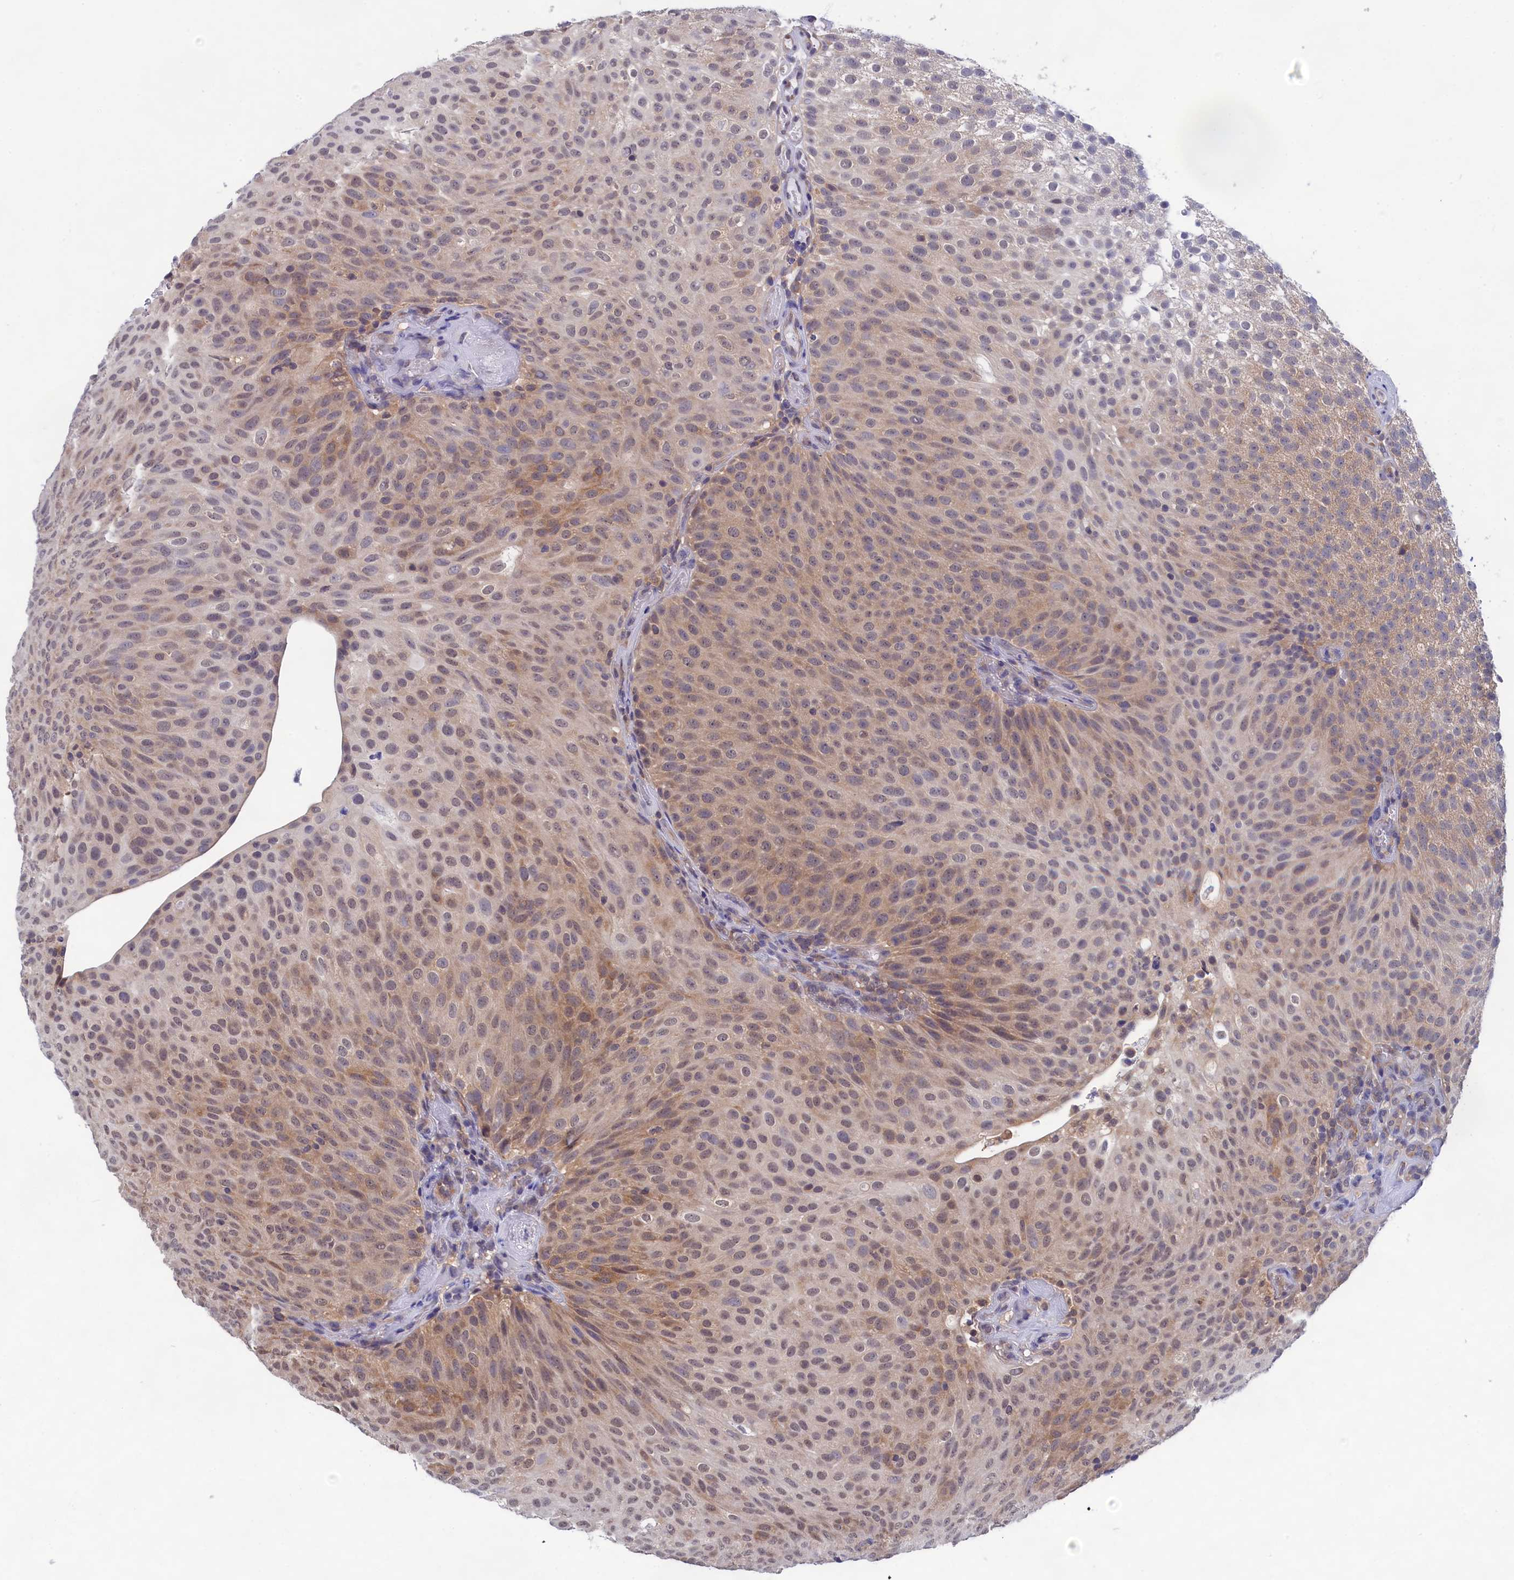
{"staining": {"intensity": "weak", "quantity": "25%-75%", "location": "cytoplasmic/membranous,nuclear"}, "tissue": "urothelial cancer", "cell_type": "Tumor cells", "image_type": "cancer", "snomed": [{"axis": "morphology", "description": "Urothelial carcinoma, Low grade"}, {"axis": "topography", "description": "Urinary bladder"}], "caption": "Tumor cells display low levels of weak cytoplasmic/membranous and nuclear positivity in approximately 25%-75% of cells in urothelial carcinoma (low-grade).", "gene": "PGP", "patient": {"sex": "male", "age": 78}}